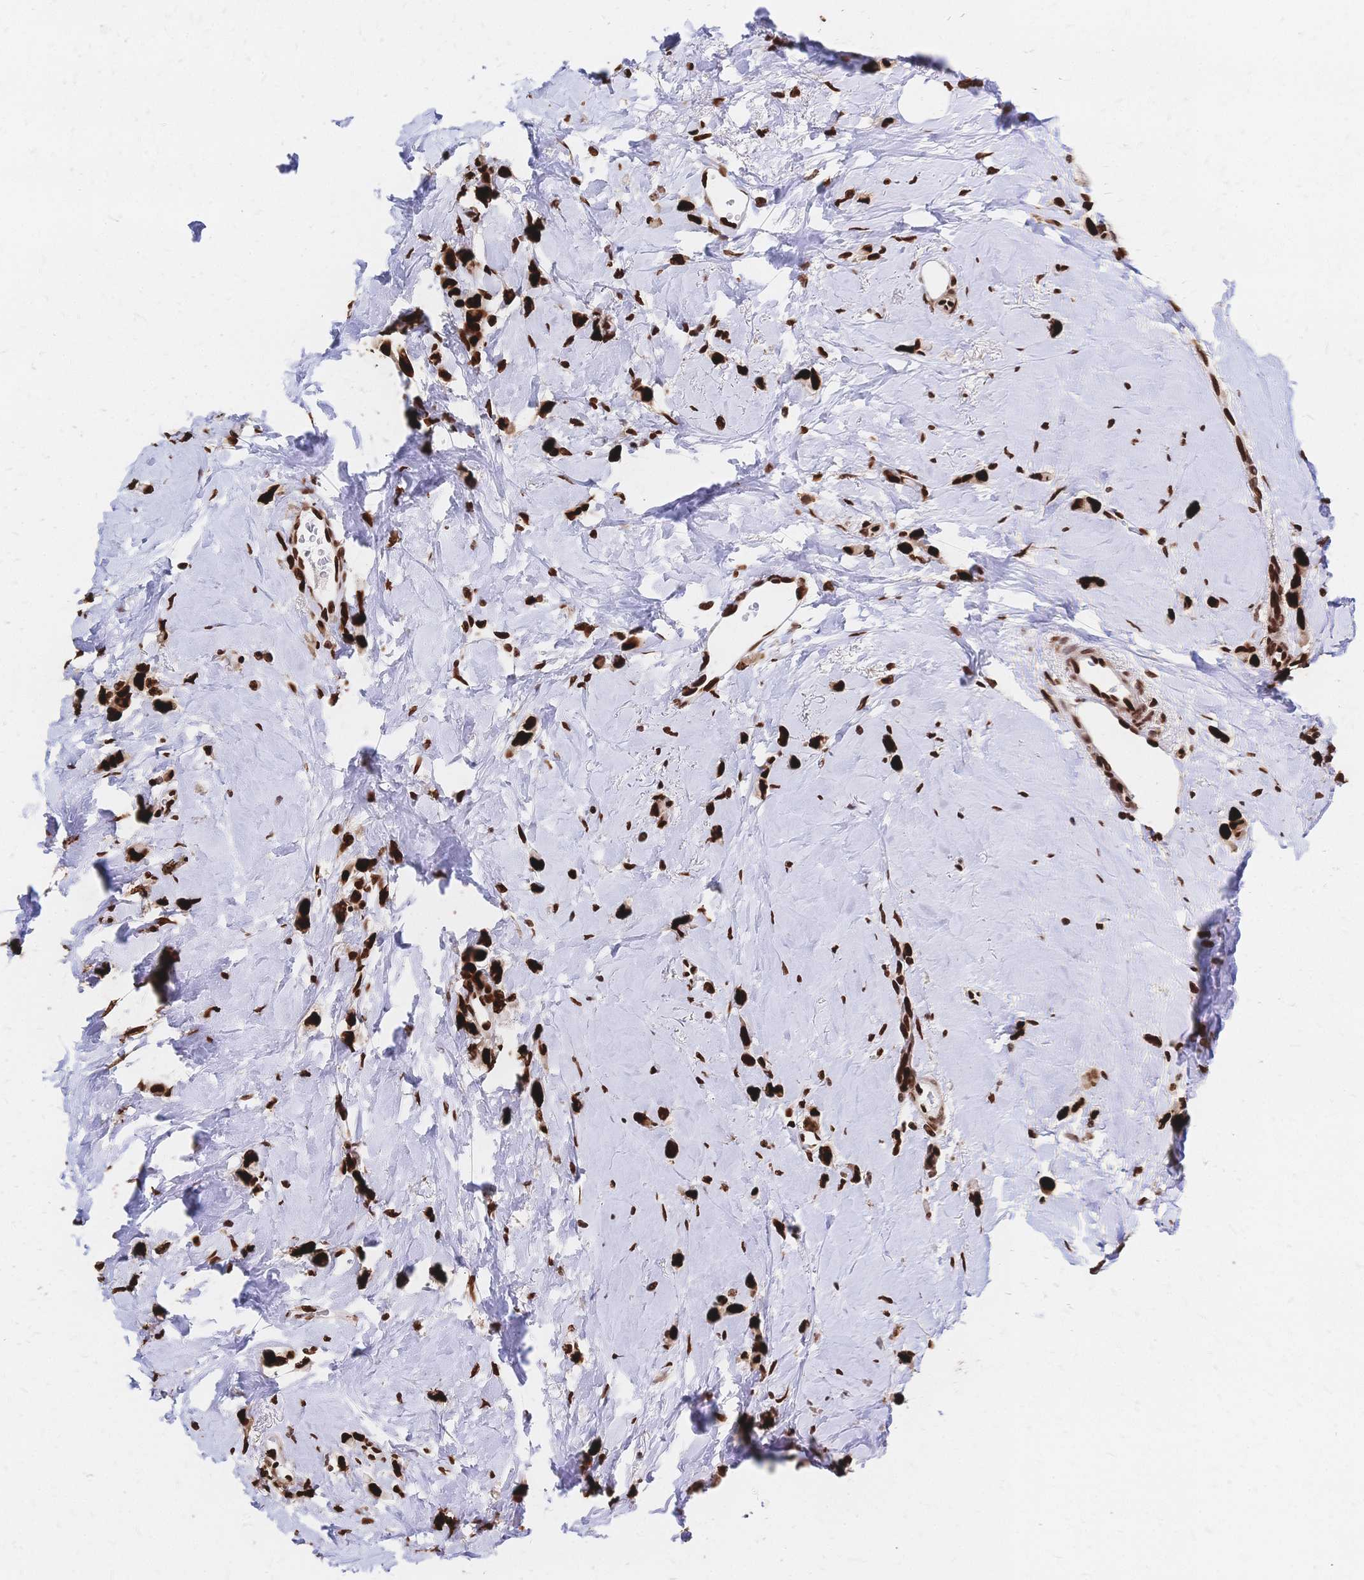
{"staining": {"intensity": "strong", "quantity": ">75%", "location": "nuclear"}, "tissue": "breast cancer", "cell_type": "Tumor cells", "image_type": "cancer", "snomed": [{"axis": "morphology", "description": "Lobular carcinoma"}, {"axis": "topography", "description": "Breast"}], "caption": "IHC (DAB (3,3'-diaminobenzidine)) staining of lobular carcinoma (breast) reveals strong nuclear protein positivity in approximately >75% of tumor cells.", "gene": "HDGF", "patient": {"sex": "female", "age": 66}}